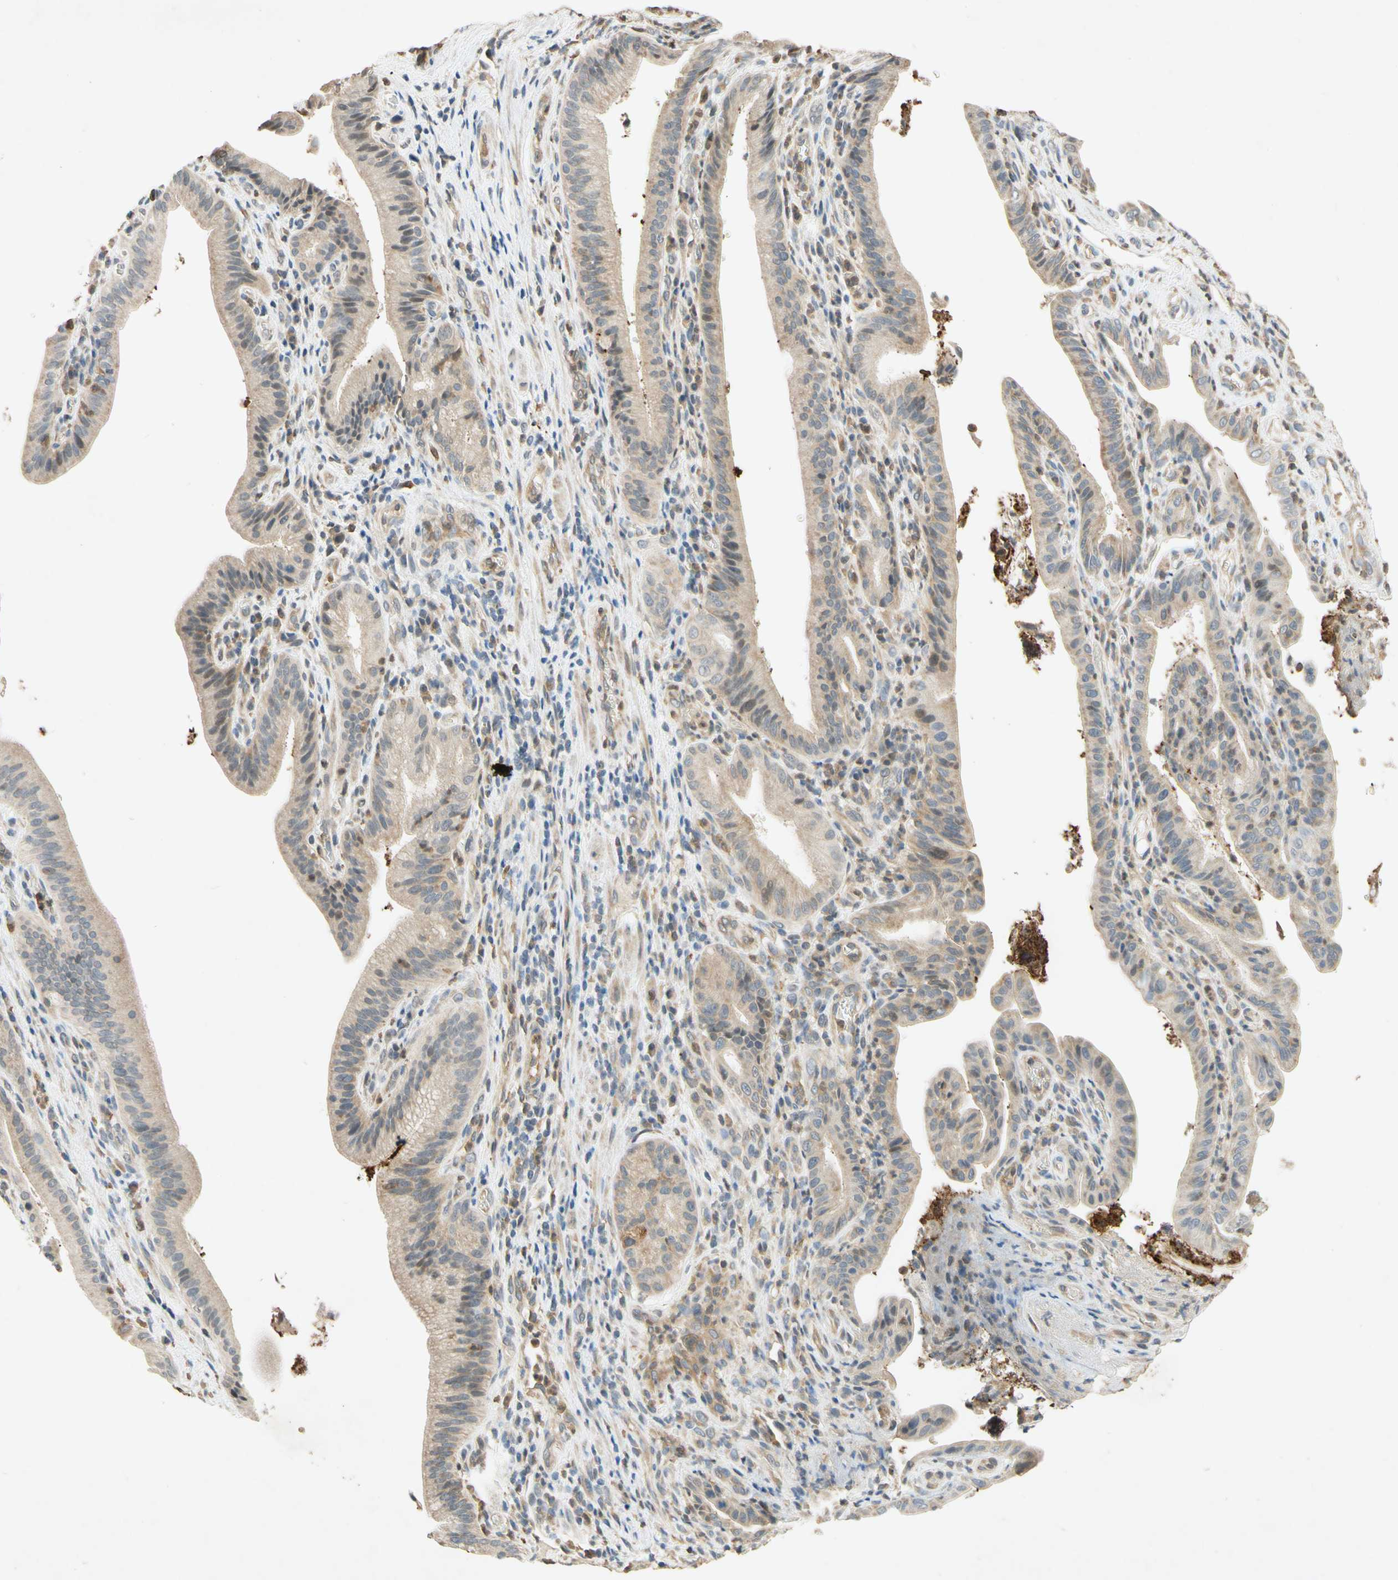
{"staining": {"intensity": "weak", "quantity": ">75%", "location": "cytoplasmic/membranous"}, "tissue": "pancreatic cancer", "cell_type": "Tumor cells", "image_type": "cancer", "snomed": [{"axis": "morphology", "description": "Adenocarcinoma, NOS"}, {"axis": "topography", "description": "Pancreas"}], "caption": "DAB (3,3'-diaminobenzidine) immunohistochemical staining of pancreatic adenocarcinoma shows weak cytoplasmic/membranous protein staining in approximately >75% of tumor cells.", "gene": "GATA1", "patient": {"sex": "female", "age": 75}}